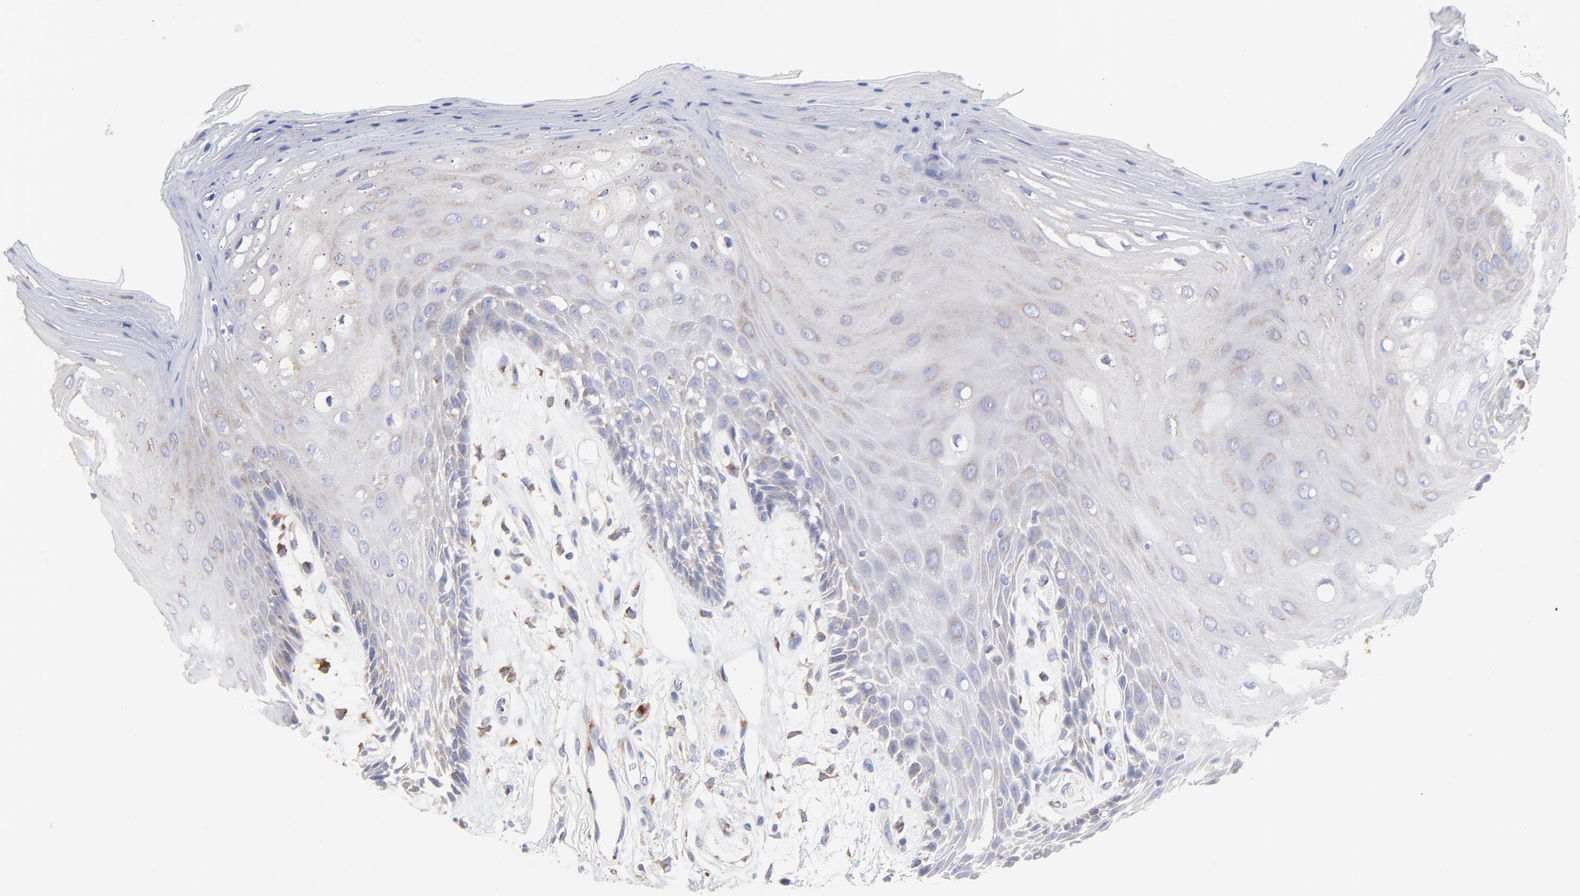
{"staining": {"intensity": "weak", "quantity": "25%-75%", "location": "cytoplasmic/membranous"}, "tissue": "oral mucosa", "cell_type": "Squamous epithelial cells", "image_type": "normal", "snomed": [{"axis": "morphology", "description": "Normal tissue, NOS"}, {"axis": "morphology", "description": "Squamous cell carcinoma, NOS"}, {"axis": "topography", "description": "Skeletal muscle"}, {"axis": "topography", "description": "Oral tissue"}, {"axis": "topography", "description": "Head-Neck"}], "caption": "High-power microscopy captured an immunohistochemistry micrograph of unremarkable oral mucosa, revealing weak cytoplasmic/membranous staining in approximately 25%-75% of squamous epithelial cells. (DAB = brown stain, brightfield microscopy at high magnification).", "gene": "LMAN1", "patient": {"sex": "female", "age": 84}}